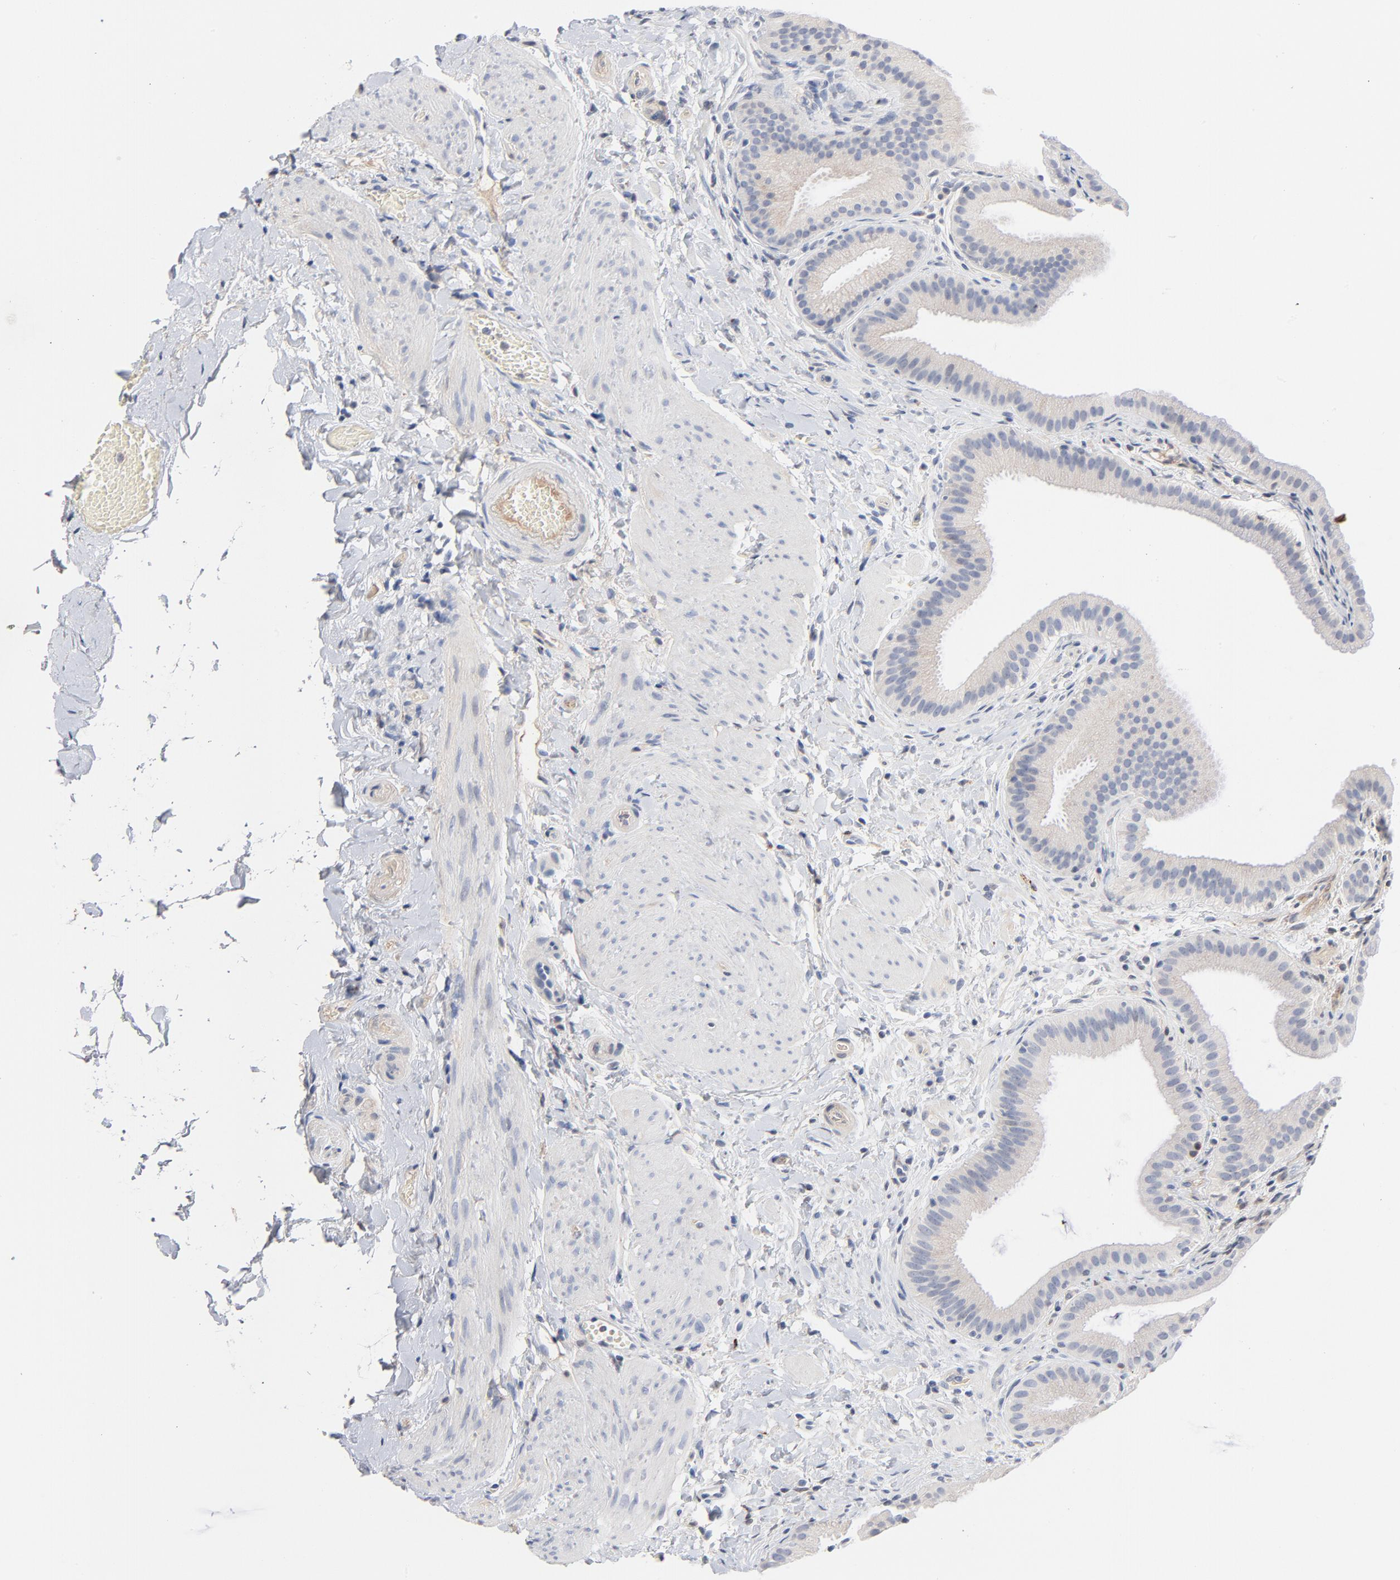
{"staining": {"intensity": "negative", "quantity": "none", "location": "none"}, "tissue": "gallbladder", "cell_type": "Glandular cells", "image_type": "normal", "snomed": [{"axis": "morphology", "description": "Normal tissue, NOS"}, {"axis": "topography", "description": "Gallbladder"}], "caption": "Immunohistochemical staining of benign human gallbladder displays no significant expression in glandular cells.", "gene": "SERPINA4", "patient": {"sex": "female", "age": 63}}